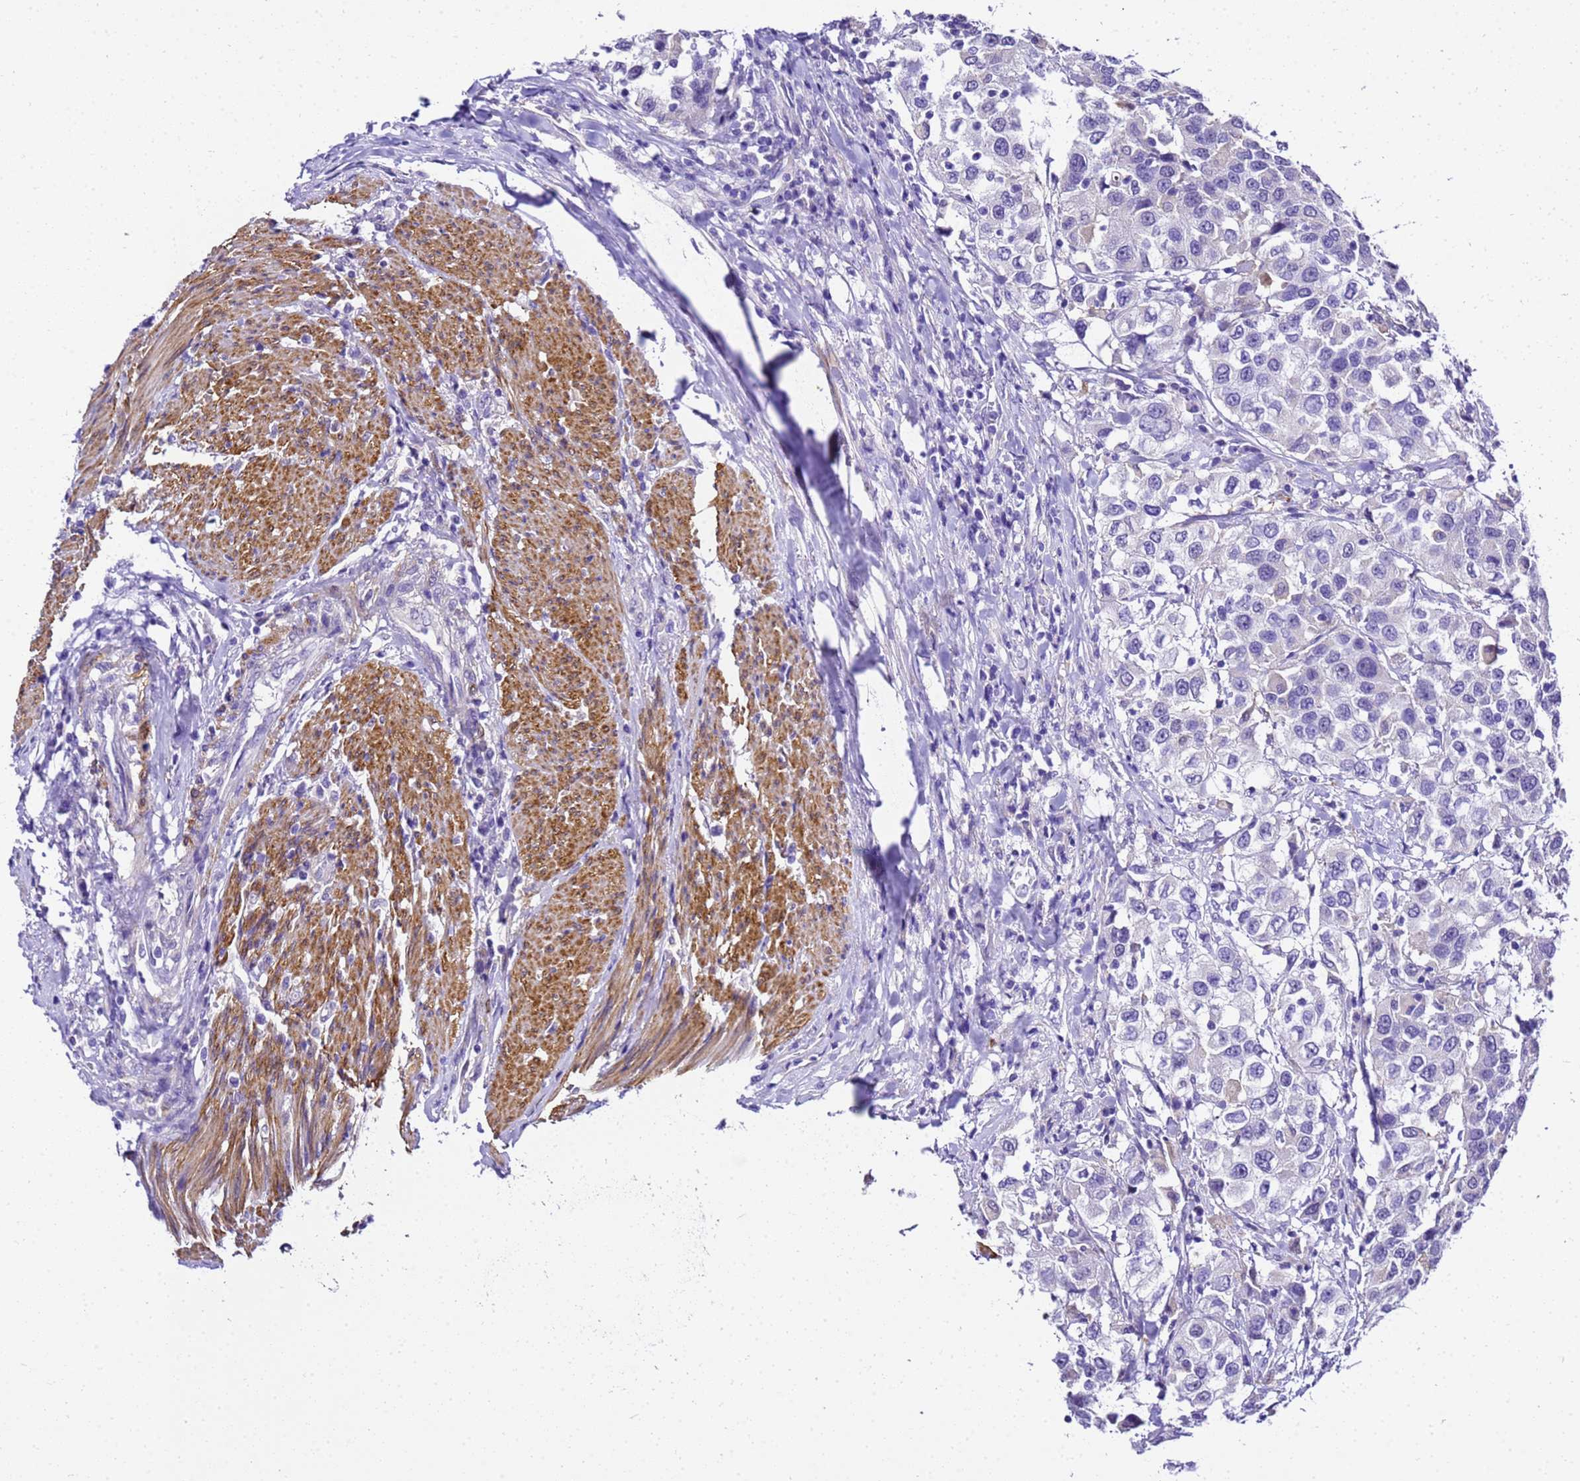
{"staining": {"intensity": "negative", "quantity": "none", "location": "none"}, "tissue": "urothelial cancer", "cell_type": "Tumor cells", "image_type": "cancer", "snomed": [{"axis": "morphology", "description": "Urothelial carcinoma, High grade"}, {"axis": "topography", "description": "Urinary bladder"}], "caption": "IHC of urothelial carcinoma (high-grade) displays no expression in tumor cells.", "gene": "HSPB6", "patient": {"sex": "female", "age": 80}}